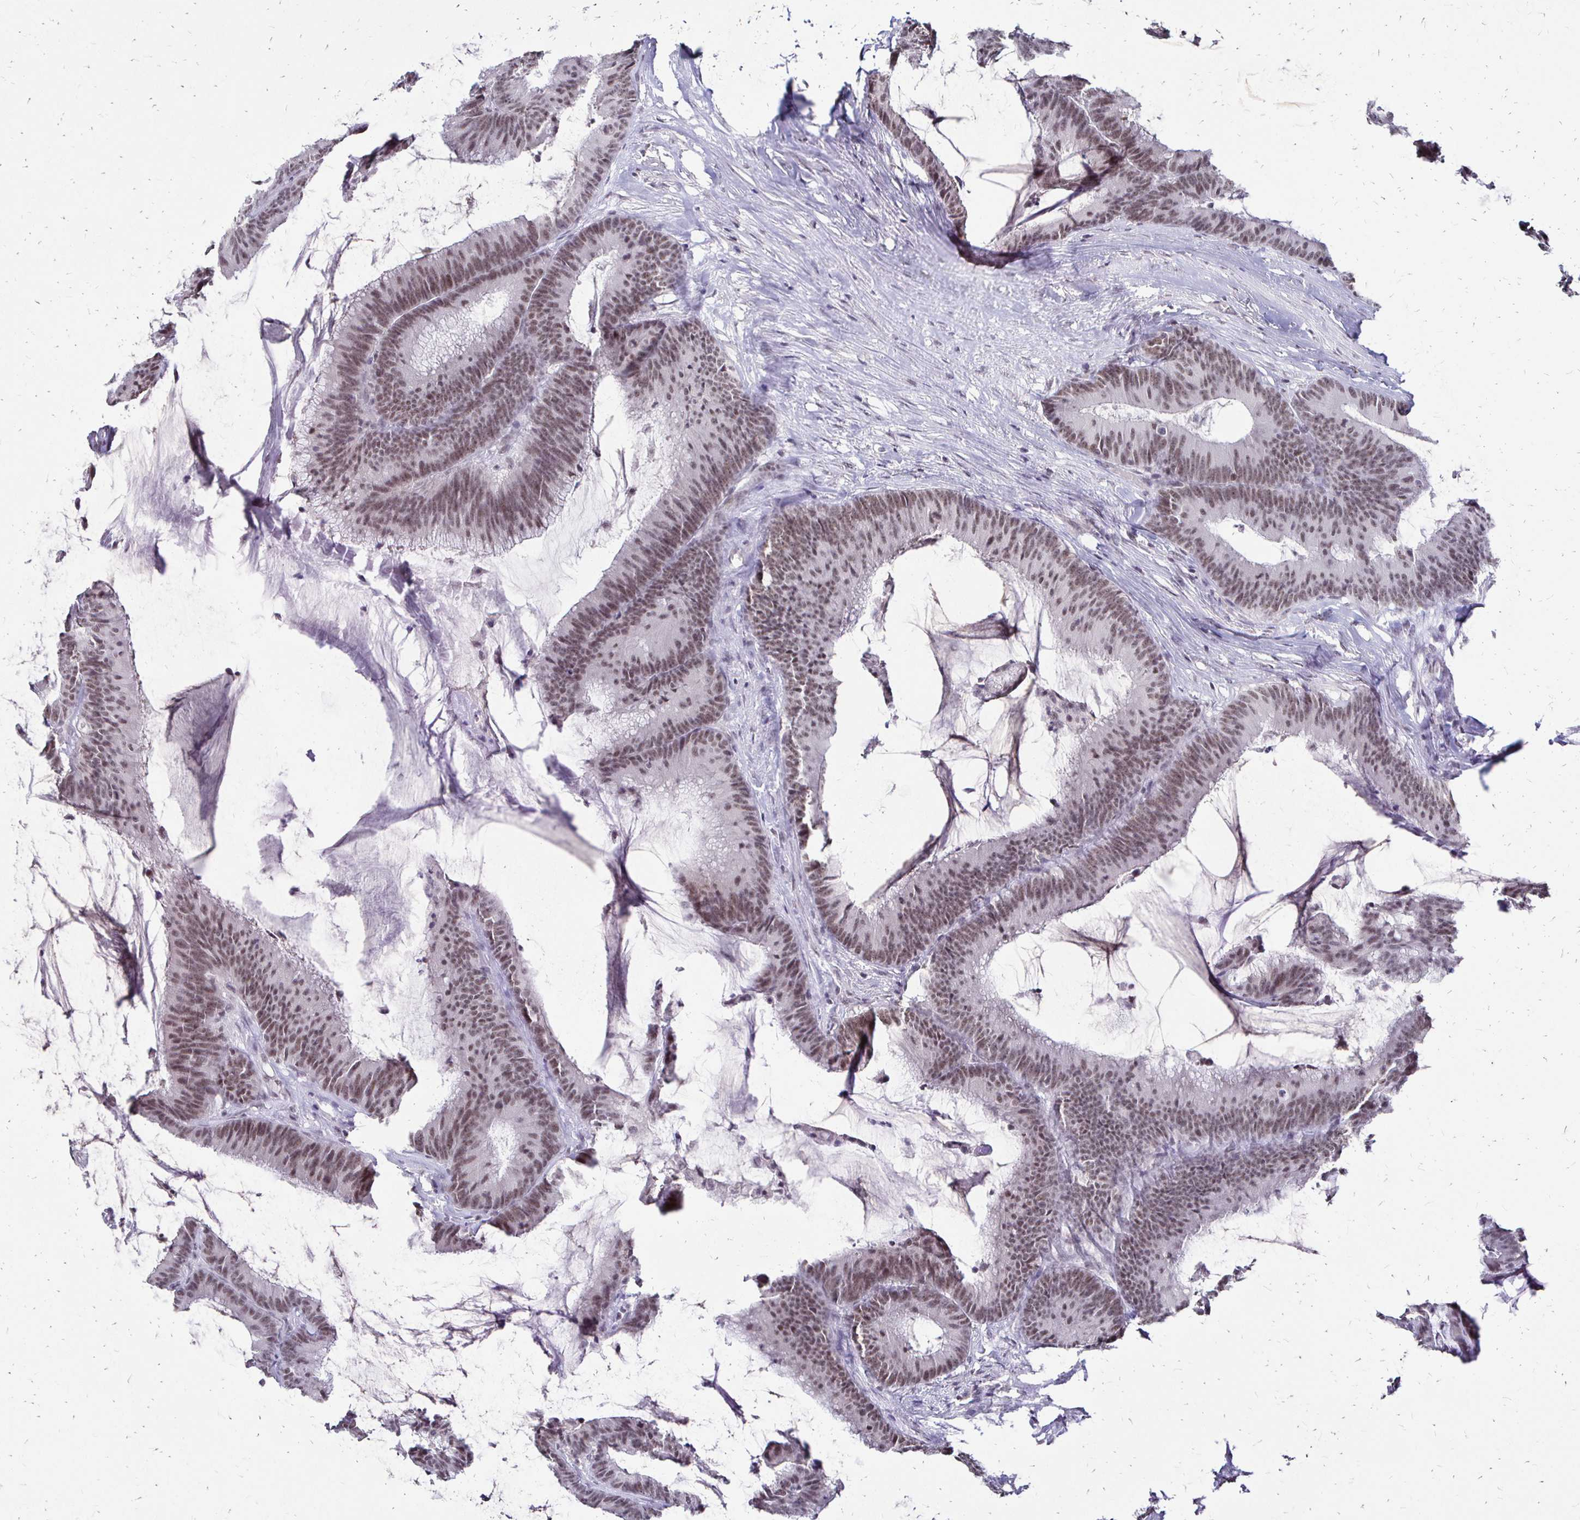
{"staining": {"intensity": "moderate", "quantity": ">75%", "location": "nuclear"}, "tissue": "colorectal cancer", "cell_type": "Tumor cells", "image_type": "cancer", "snomed": [{"axis": "morphology", "description": "Adenocarcinoma, NOS"}, {"axis": "topography", "description": "Colon"}], "caption": "High-power microscopy captured an immunohistochemistry (IHC) micrograph of colorectal cancer, revealing moderate nuclear staining in about >75% of tumor cells. The protein is shown in brown color, while the nuclei are stained blue.", "gene": "SIN3A", "patient": {"sex": "female", "age": 78}}